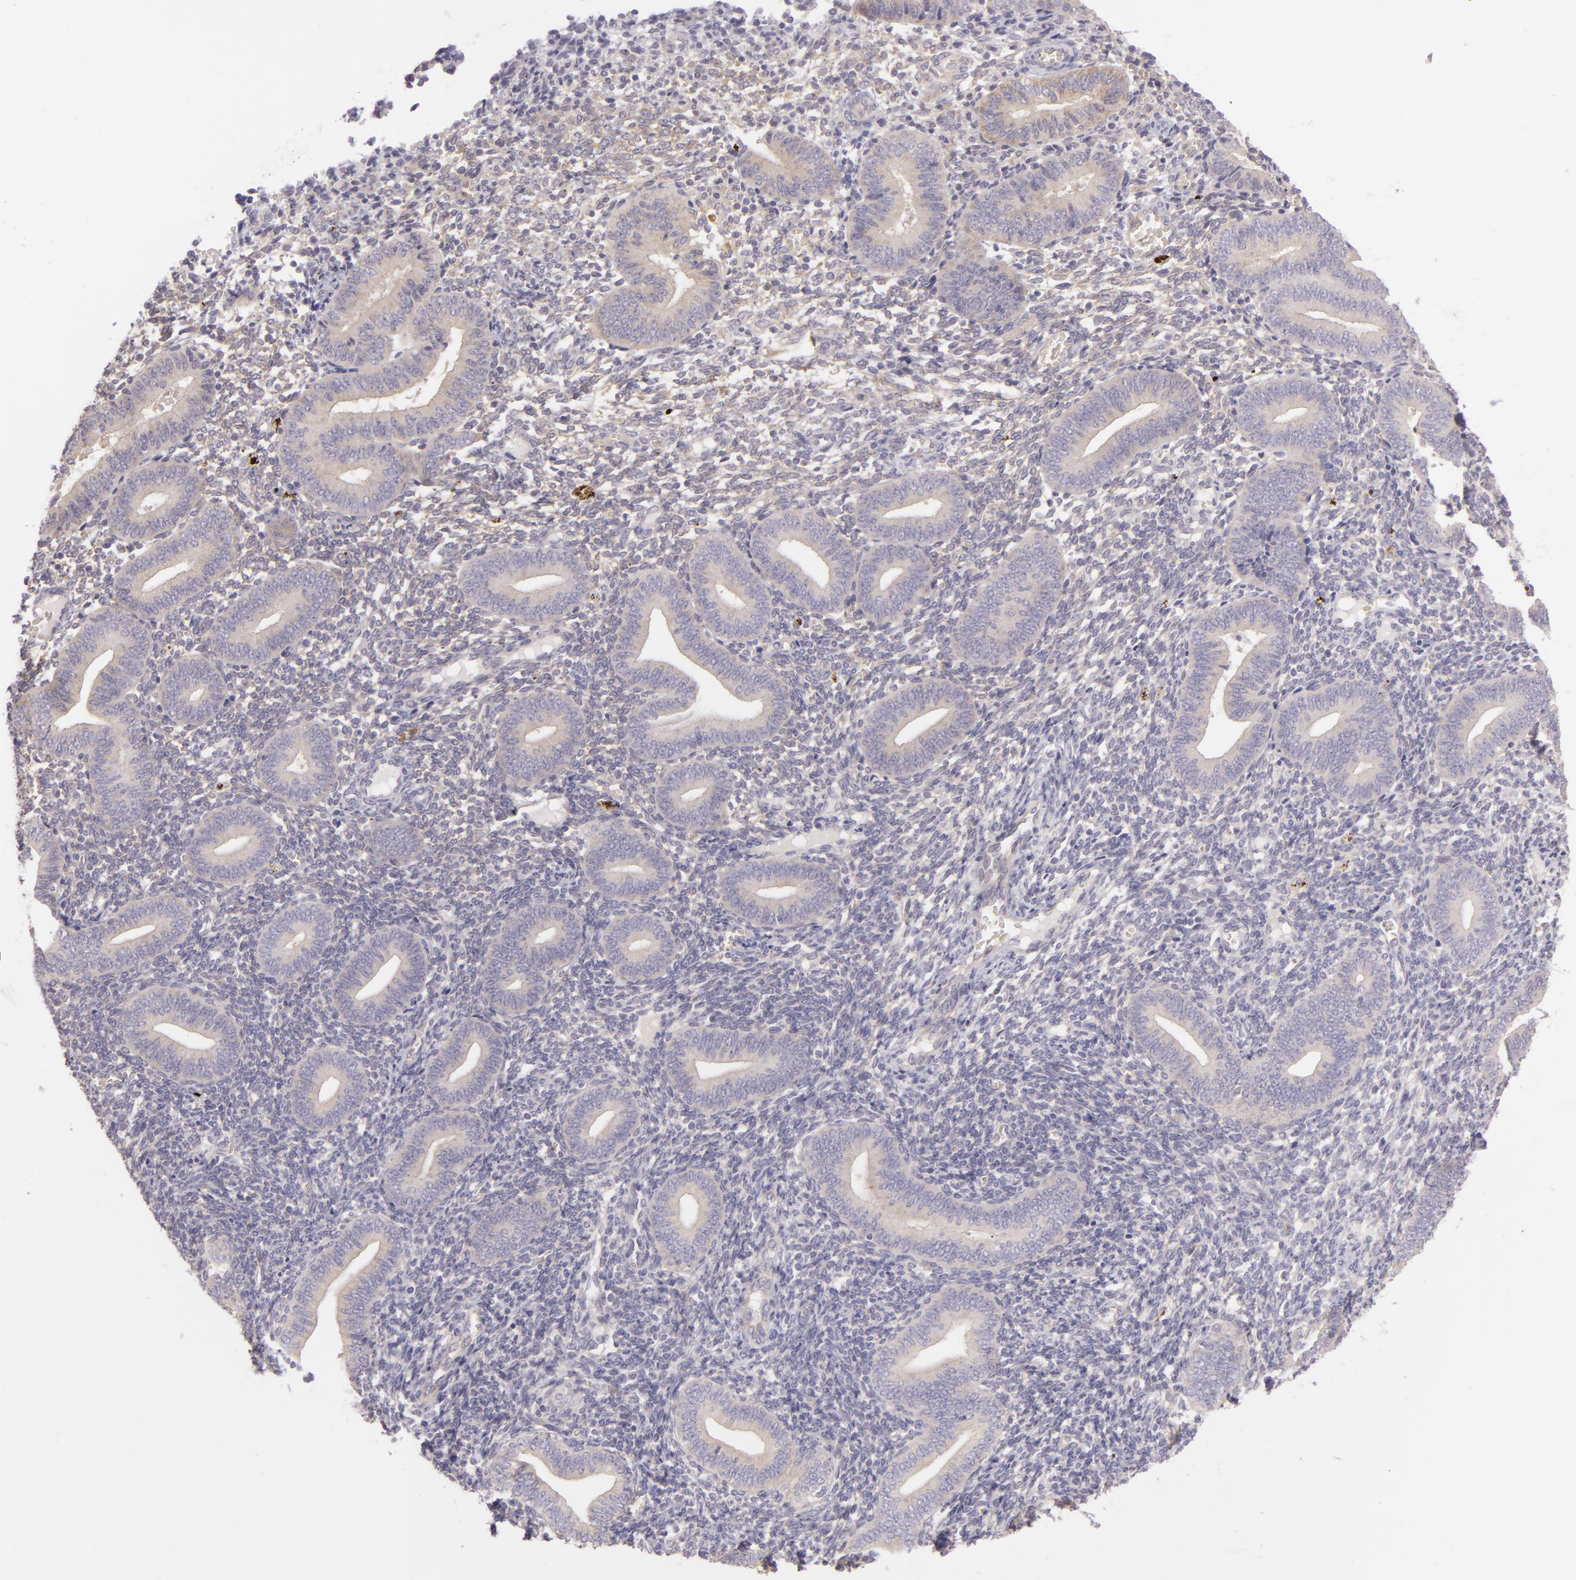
{"staining": {"intensity": "negative", "quantity": "none", "location": "none"}, "tissue": "endometrium", "cell_type": "Cells in endometrial stroma", "image_type": "normal", "snomed": [{"axis": "morphology", "description": "Normal tissue, NOS"}, {"axis": "topography", "description": "Uterus"}, {"axis": "topography", "description": "Endometrium"}], "caption": "Immunohistochemical staining of normal human endometrium demonstrates no significant expression in cells in endometrial stroma.", "gene": "ZC3H7B", "patient": {"sex": "female", "age": 33}}